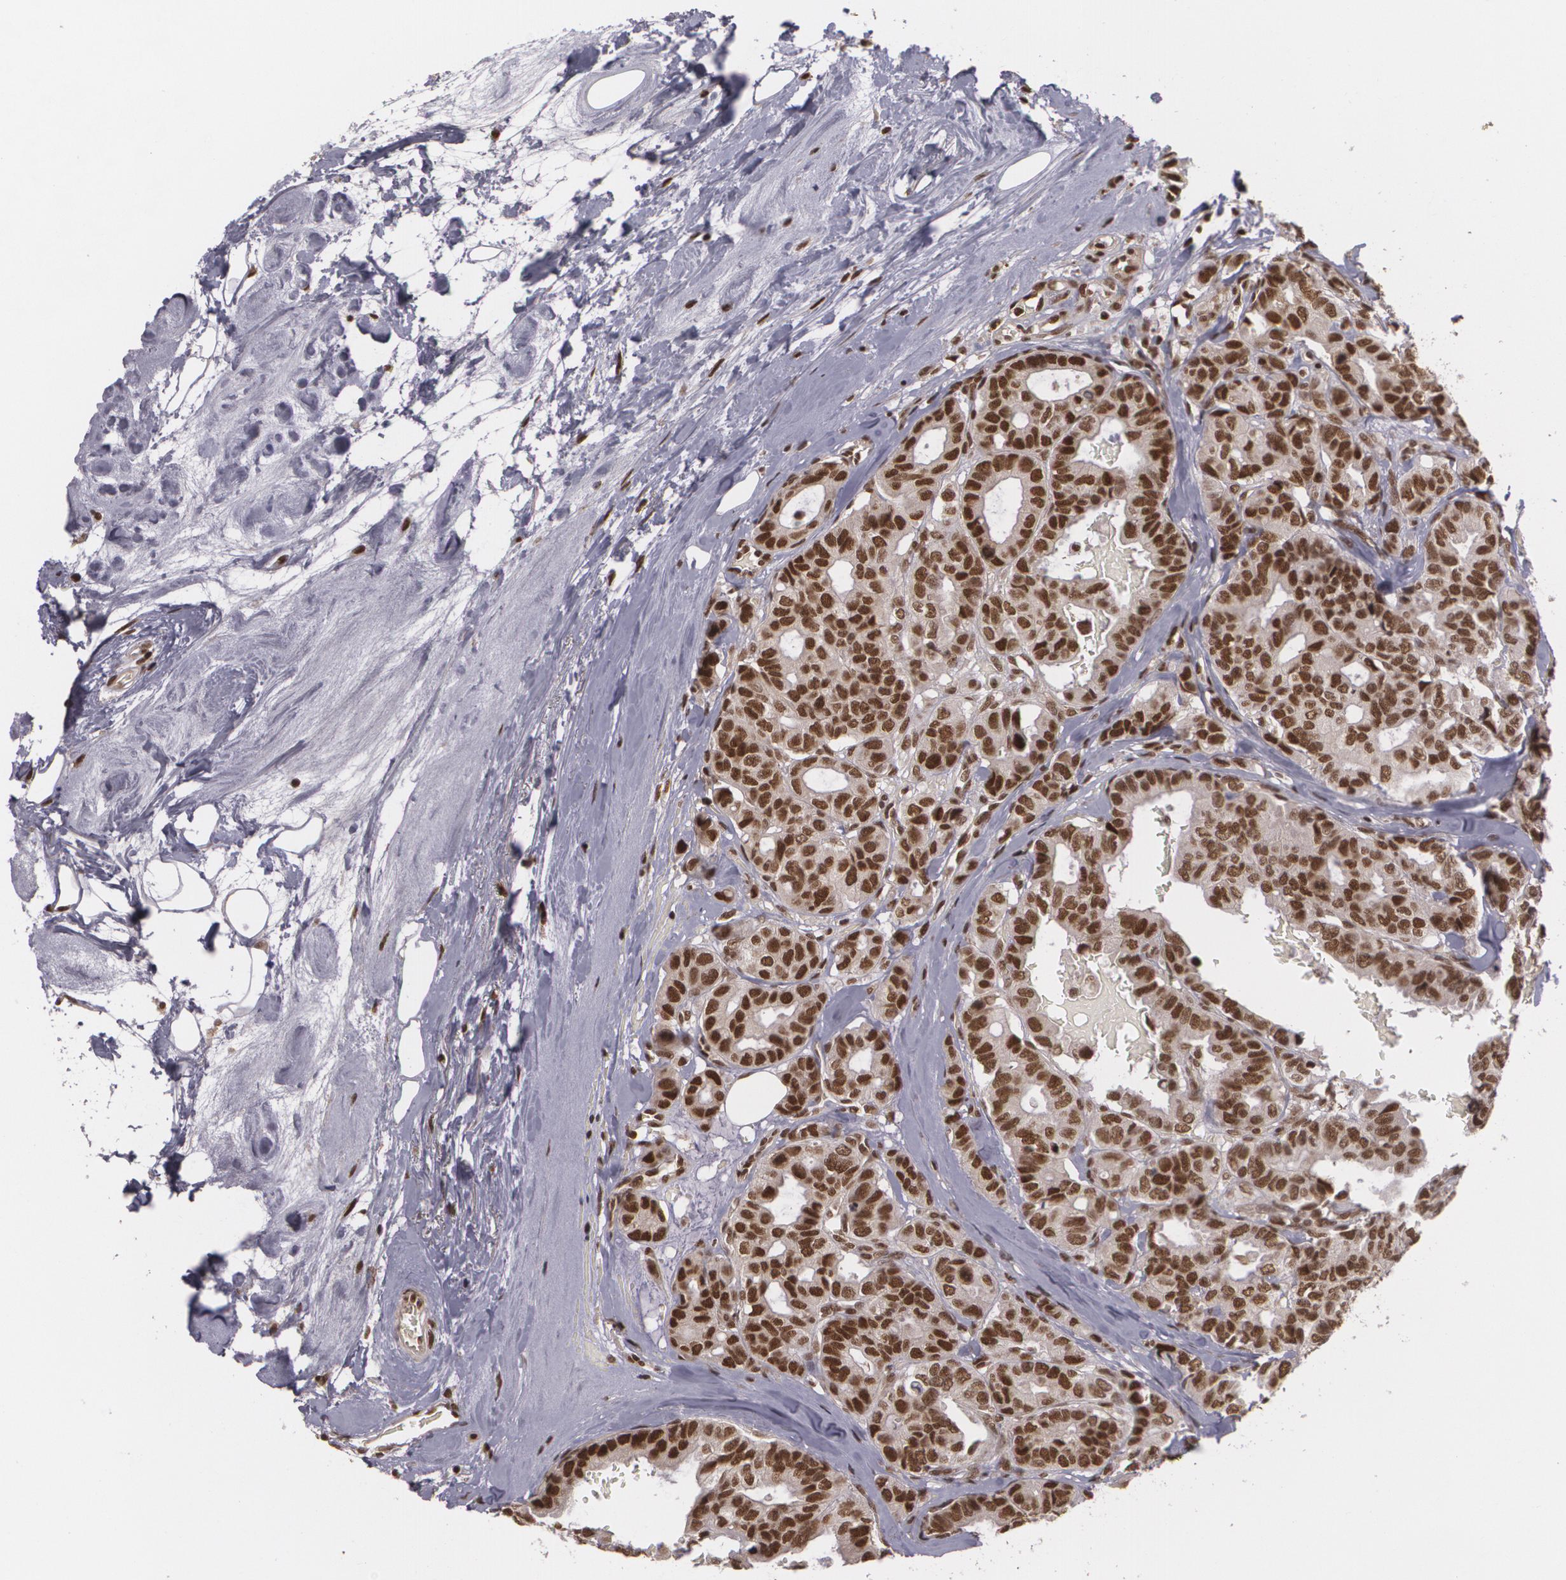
{"staining": {"intensity": "strong", "quantity": ">75%", "location": "nuclear"}, "tissue": "breast cancer", "cell_type": "Tumor cells", "image_type": "cancer", "snomed": [{"axis": "morphology", "description": "Duct carcinoma"}, {"axis": "topography", "description": "Breast"}], "caption": "Intraductal carcinoma (breast) was stained to show a protein in brown. There is high levels of strong nuclear staining in about >75% of tumor cells. The staining is performed using DAB brown chromogen to label protein expression. The nuclei are counter-stained blue using hematoxylin.", "gene": "RXRB", "patient": {"sex": "female", "age": 69}}